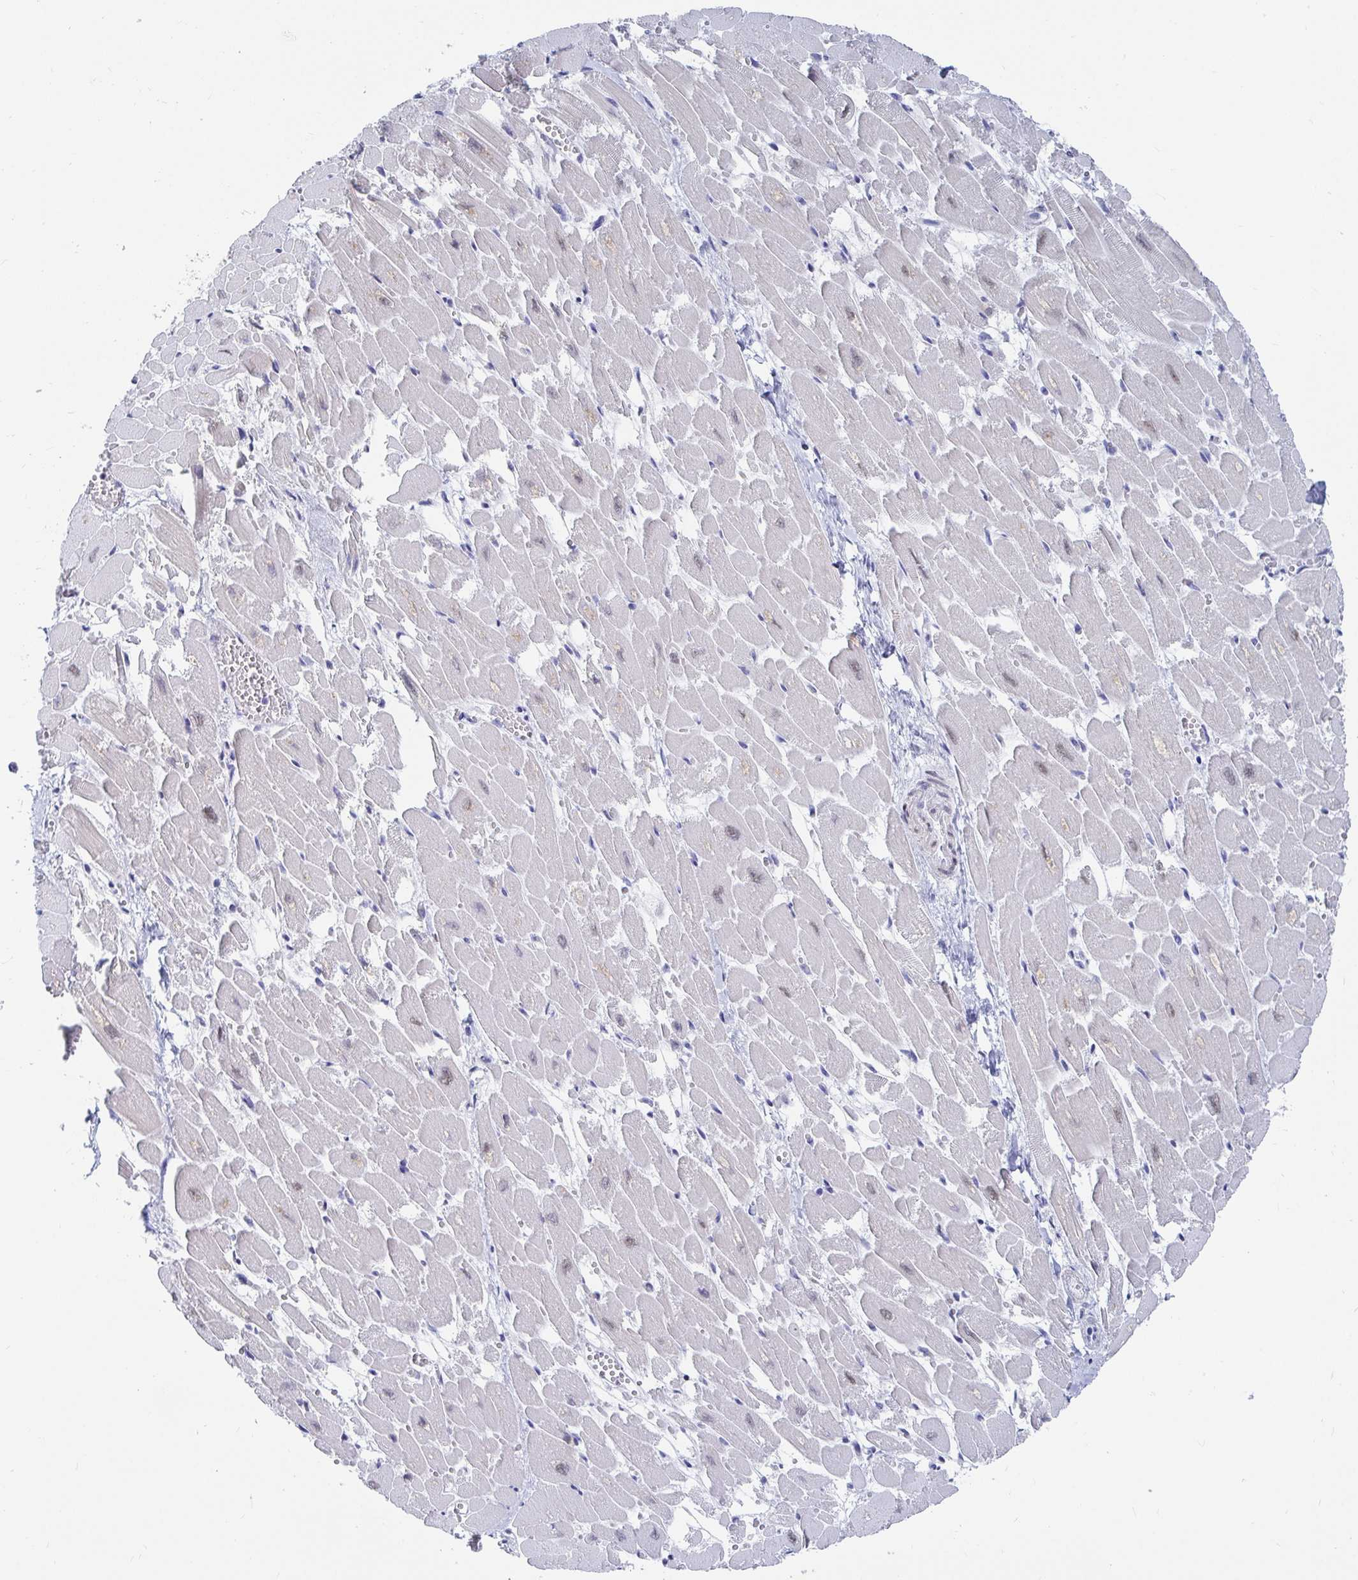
{"staining": {"intensity": "moderate", "quantity": "25%-75%", "location": "nuclear"}, "tissue": "heart muscle", "cell_type": "Cardiomyocytes", "image_type": "normal", "snomed": [{"axis": "morphology", "description": "Normal tissue, NOS"}, {"axis": "topography", "description": "Heart"}], "caption": "Protein expression analysis of benign heart muscle displays moderate nuclear expression in about 25%-75% of cardiomyocytes. (DAB IHC, brown staining for protein, blue staining for nuclei).", "gene": "SIRT7", "patient": {"sex": "female", "age": 52}}